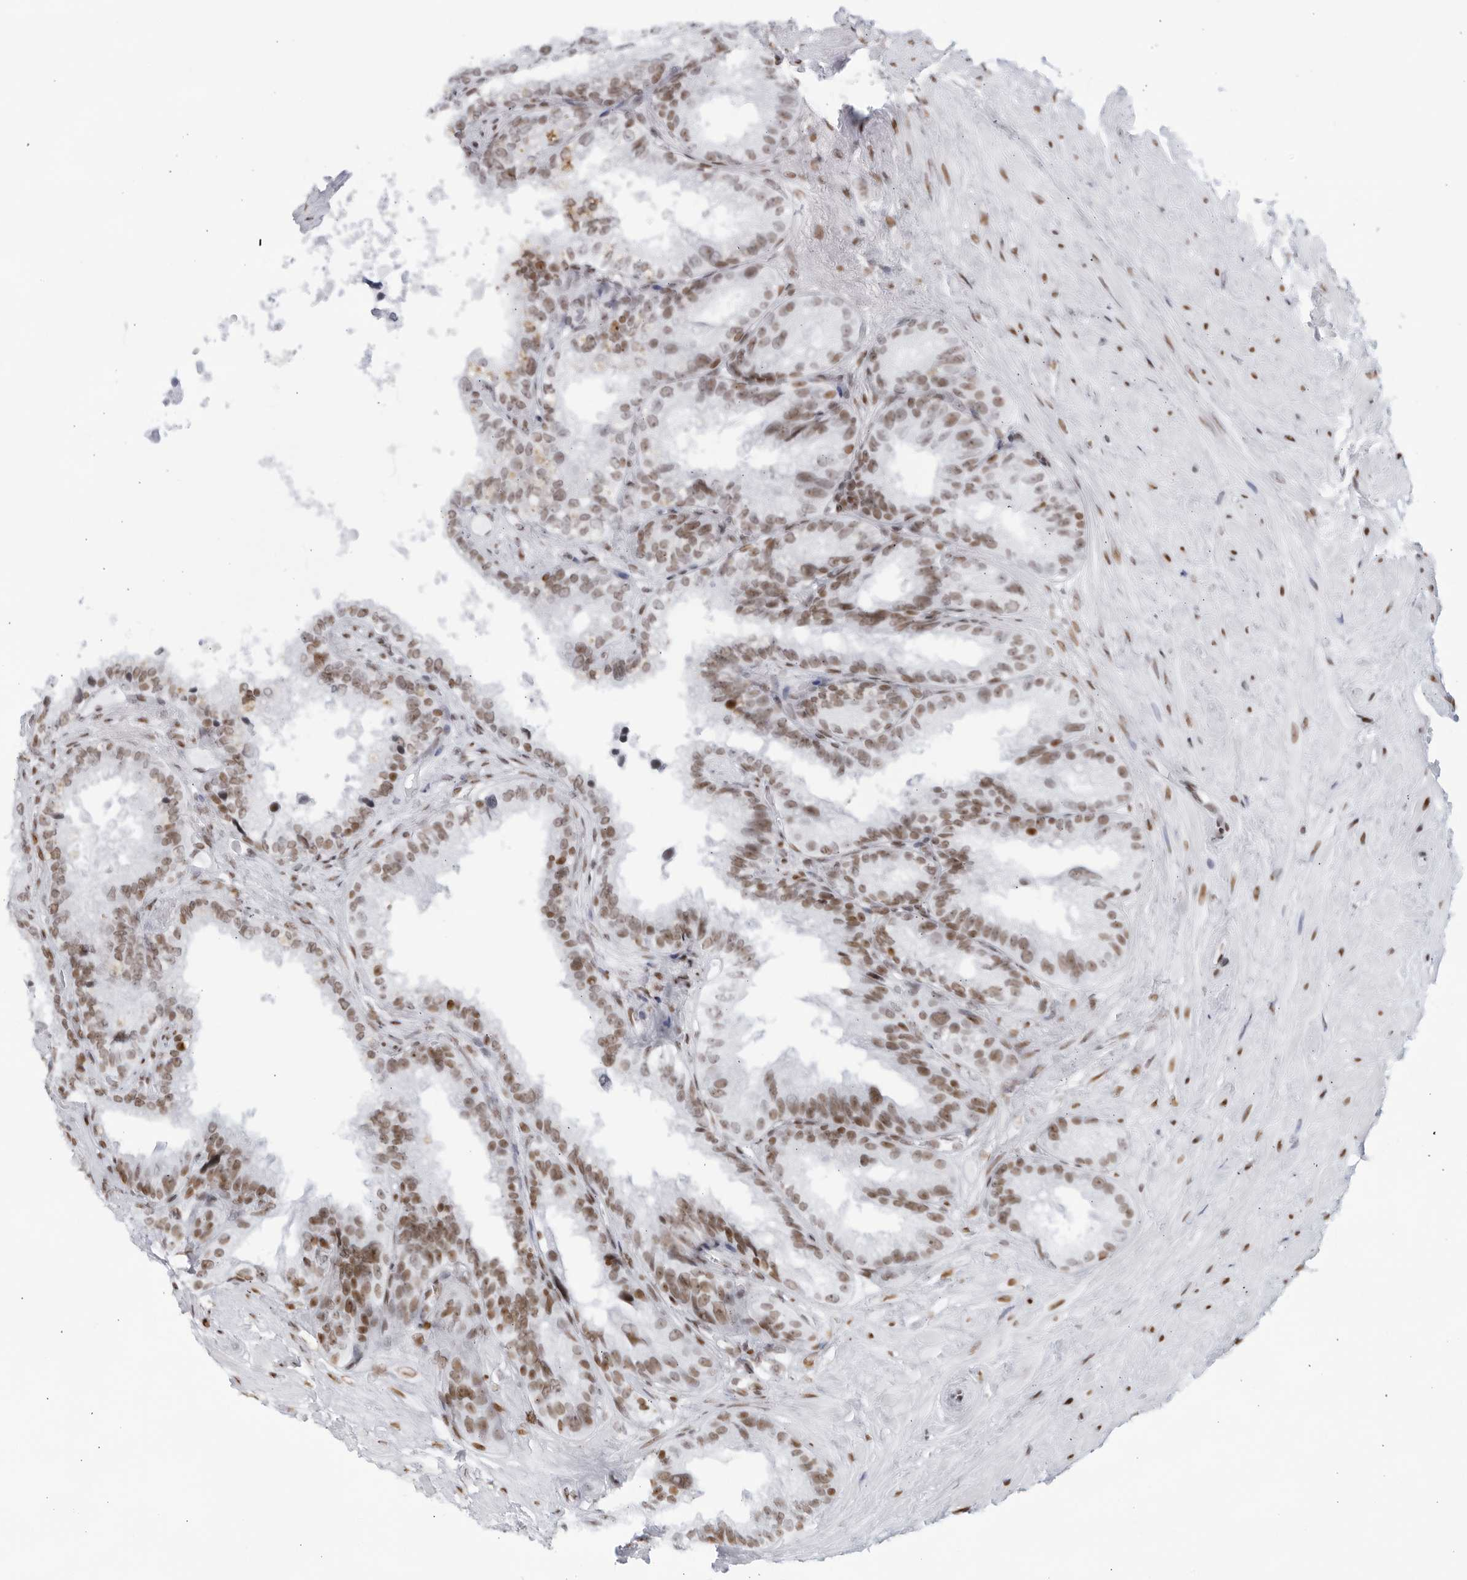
{"staining": {"intensity": "moderate", "quantity": ">75%", "location": "nuclear"}, "tissue": "seminal vesicle", "cell_type": "Glandular cells", "image_type": "normal", "snomed": [{"axis": "morphology", "description": "Normal tissue, NOS"}, {"axis": "topography", "description": "Seminal veicle"}], "caption": "This micrograph shows immunohistochemistry (IHC) staining of unremarkable human seminal vesicle, with medium moderate nuclear expression in about >75% of glandular cells.", "gene": "HP1BP3", "patient": {"sex": "male", "age": 80}}